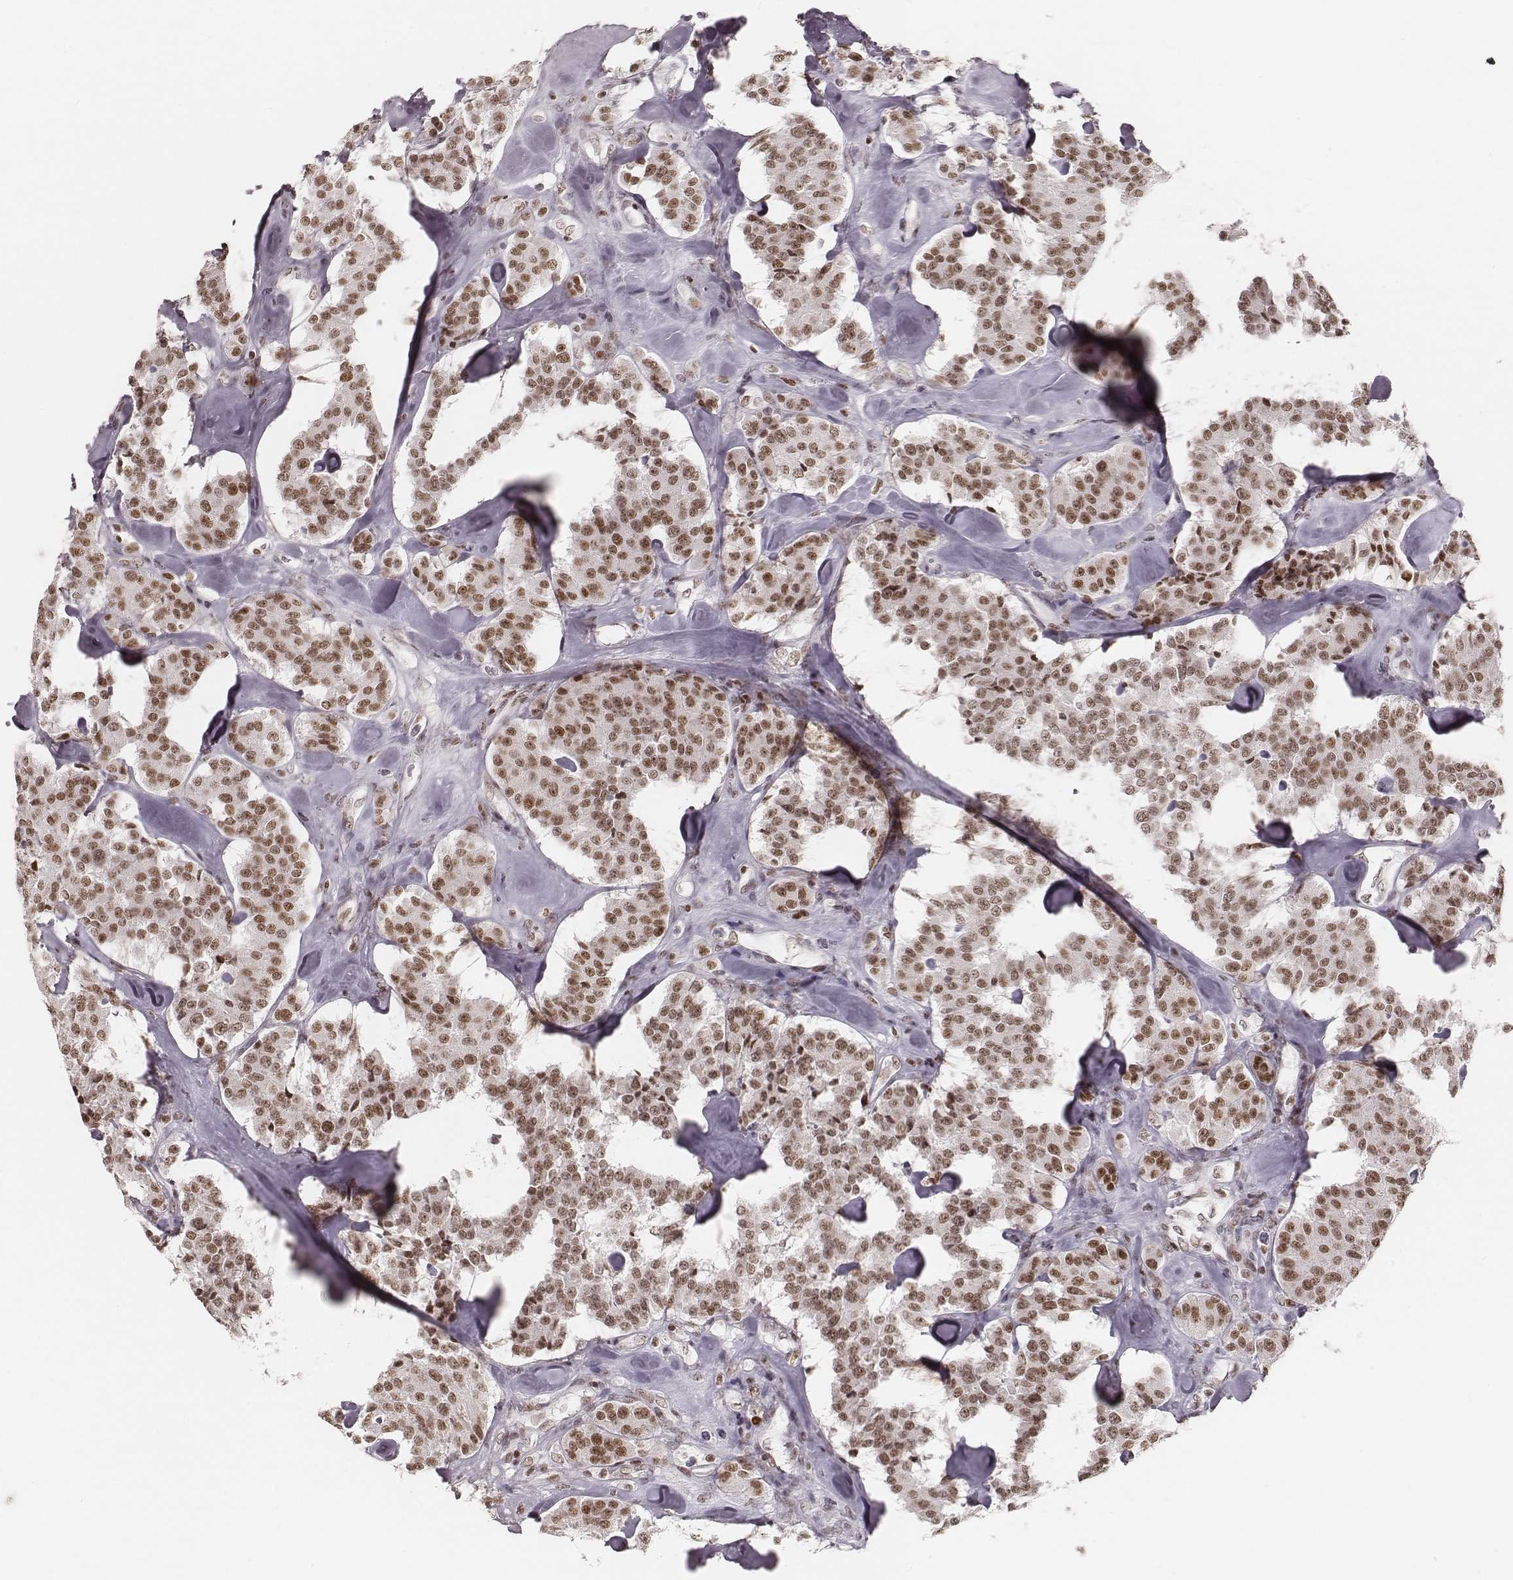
{"staining": {"intensity": "moderate", "quantity": ">75%", "location": "nuclear"}, "tissue": "carcinoid", "cell_type": "Tumor cells", "image_type": "cancer", "snomed": [{"axis": "morphology", "description": "Carcinoid, malignant, NOS"}, {"axis": "topography", "description": "Pancreas"}], "caption": "This micrograph reveals immunohistochemistry (IHC) staining of human carcinoid, with medium moderate nuclear staining in approximately >75% of tumor cells.", "gene": "PARP1", "patient": {"sex": "male", "age": 41}}